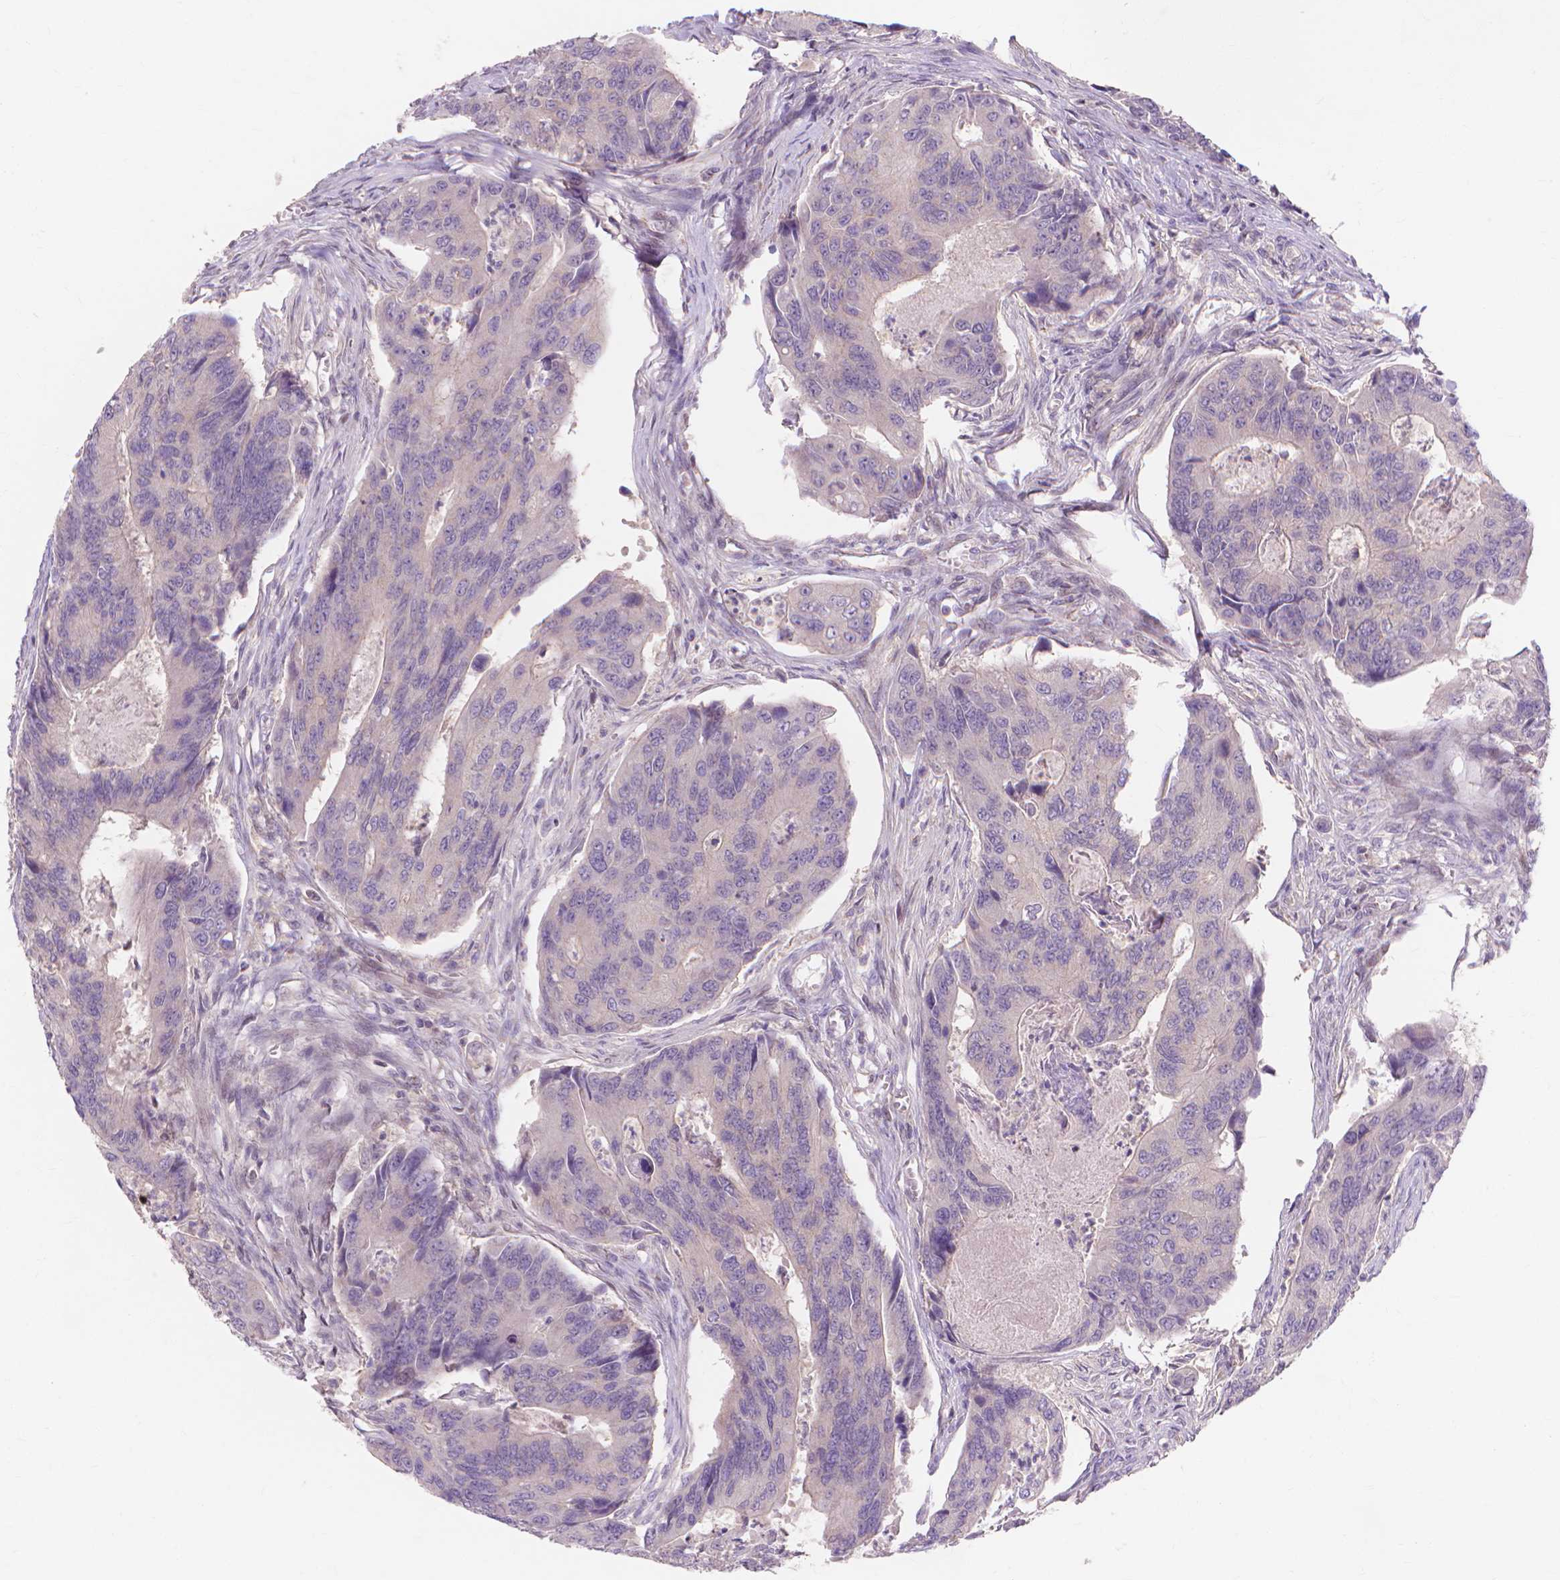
{"staining": {"intensity": "negative", "quantity": "none", "location": "none"}, "tissue": "colorectal cancer", "cell_type": "Tumor cells", "image_type": "cancer", "snomed": [{"axis": "morphology", "description": "Adenocarcinoma, NOS"}, {"axis": "topography", "description": "Colon"}], "caption": "IHC of colorectal cancer shows no expression in tumor cells.", "gene": "PRDM13", "patient": {"sex": "female", "age": 67}}